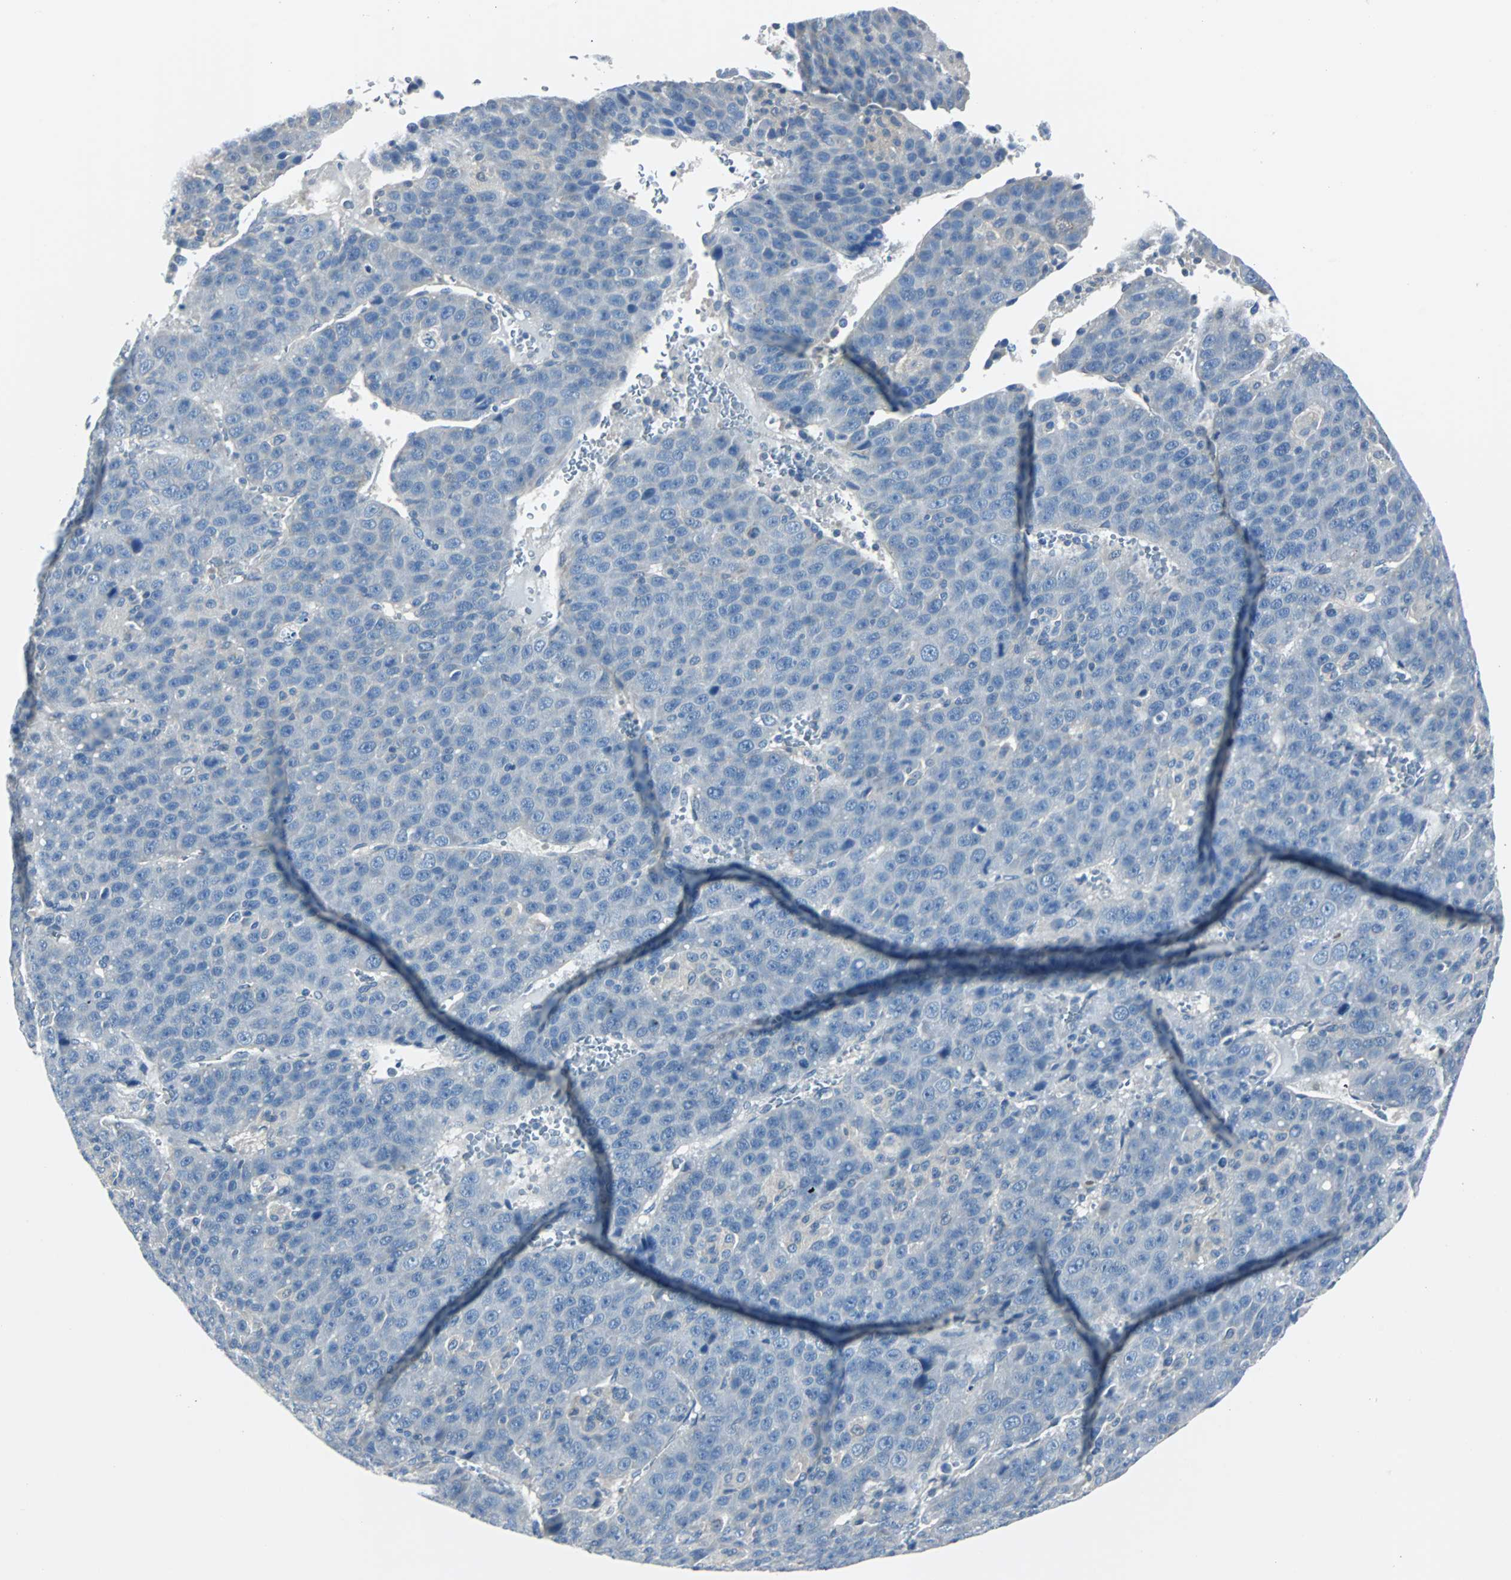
{"staining": {"intensity": "negative", "quantity": "none", "location": "none"}, "tissue": "liver cancer", "cell_type": "Tumor cells", "image_type": "cancer", "snomed": [{"axis": "morphology", "description": "Carcinoma, Hepatocellular, NOS"}, {"axis": "topography", "description": "Liver"}], "caption": "This photomicrograph is of liver cancer stained with immunohistochemistry to label a protein in brown with the nuclei are counter-stained blue. There is no staining in tumor cells. Brightfield microscopy of immunohistochemistry stained with DAB (brown) and hematoxylin (blue), captured at high magnification.", "gene": "RASA1", "patient": {"sex": "female", "age": 53}}